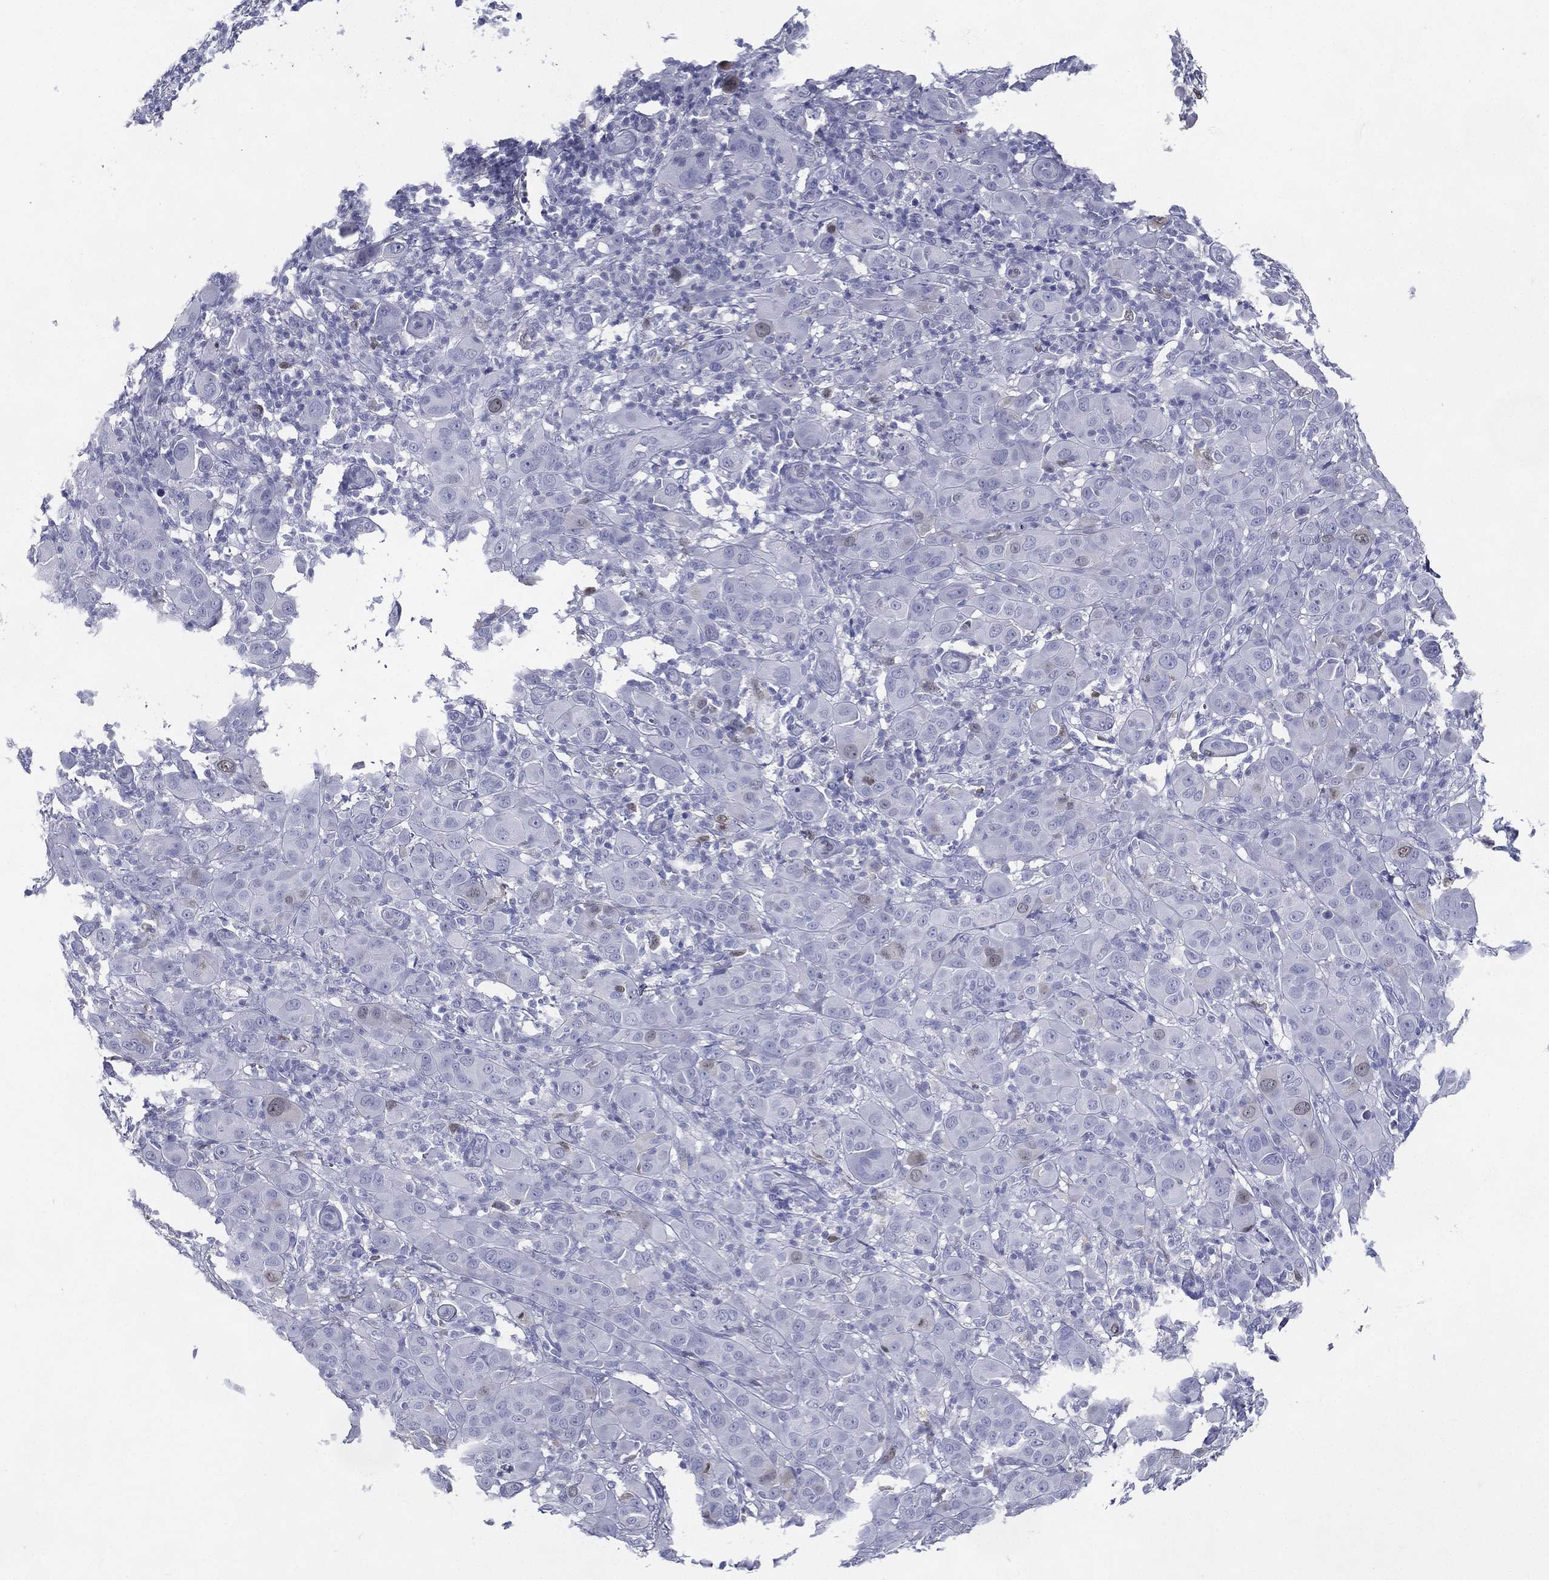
{"staining": {"intensity": "negative", "quantity": "none", "location": "none"}, "tissue": "melanoma", "cell_type": "Tumor cells", "image_type": "cancer", "snomed": [{"axis": "morphology", "description": "Malignant melanoma, NOS"}, {"axis": "topography", "description": "Skin"}], "caption": "Immunohistochemical staining of melanoma exhibits no significant expression in tumor cells.", "gene": "KIF2C", "patient": {"sex": "female", "age": 87}}